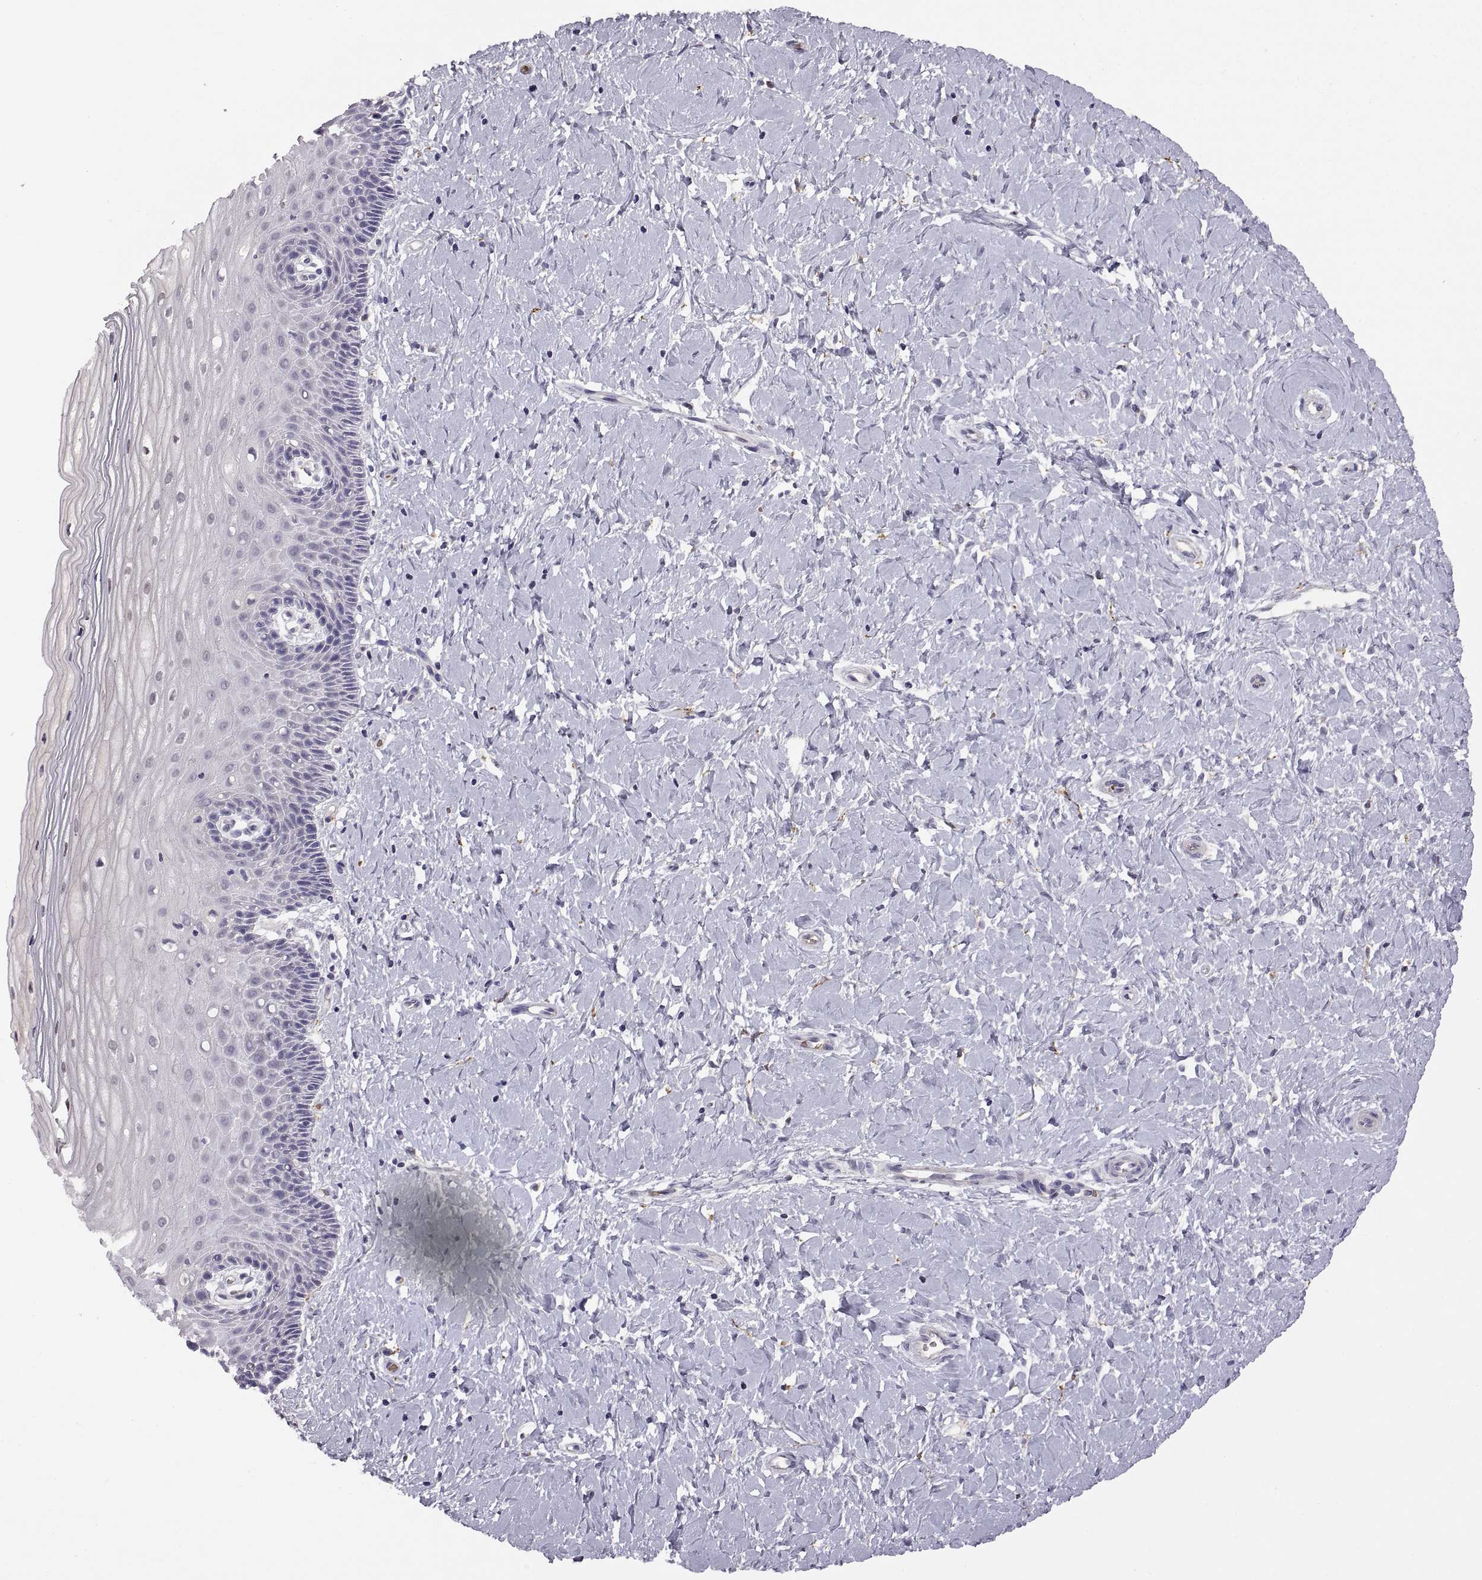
{"staining": {"intensity": "negative", "quantity": "none", "location": "none"}, "tissue": "cervix", "cell_type": "Glandular cells", "image_type": "normal", "snomed": [{"axis": "morphology", "description": "Normal tissue, NOS"}, {"axis": "topography", "description": "Cervix"}], "caption": "DAB immunohistochemical staining of unremarkable cervix displays no significant expression in glandular cells. (DAB immunohistochemistry visualized using brightfield microscopy, high magnification).", "gene": "MEIOC", "patient": {"sex": "female", "age": 37}}